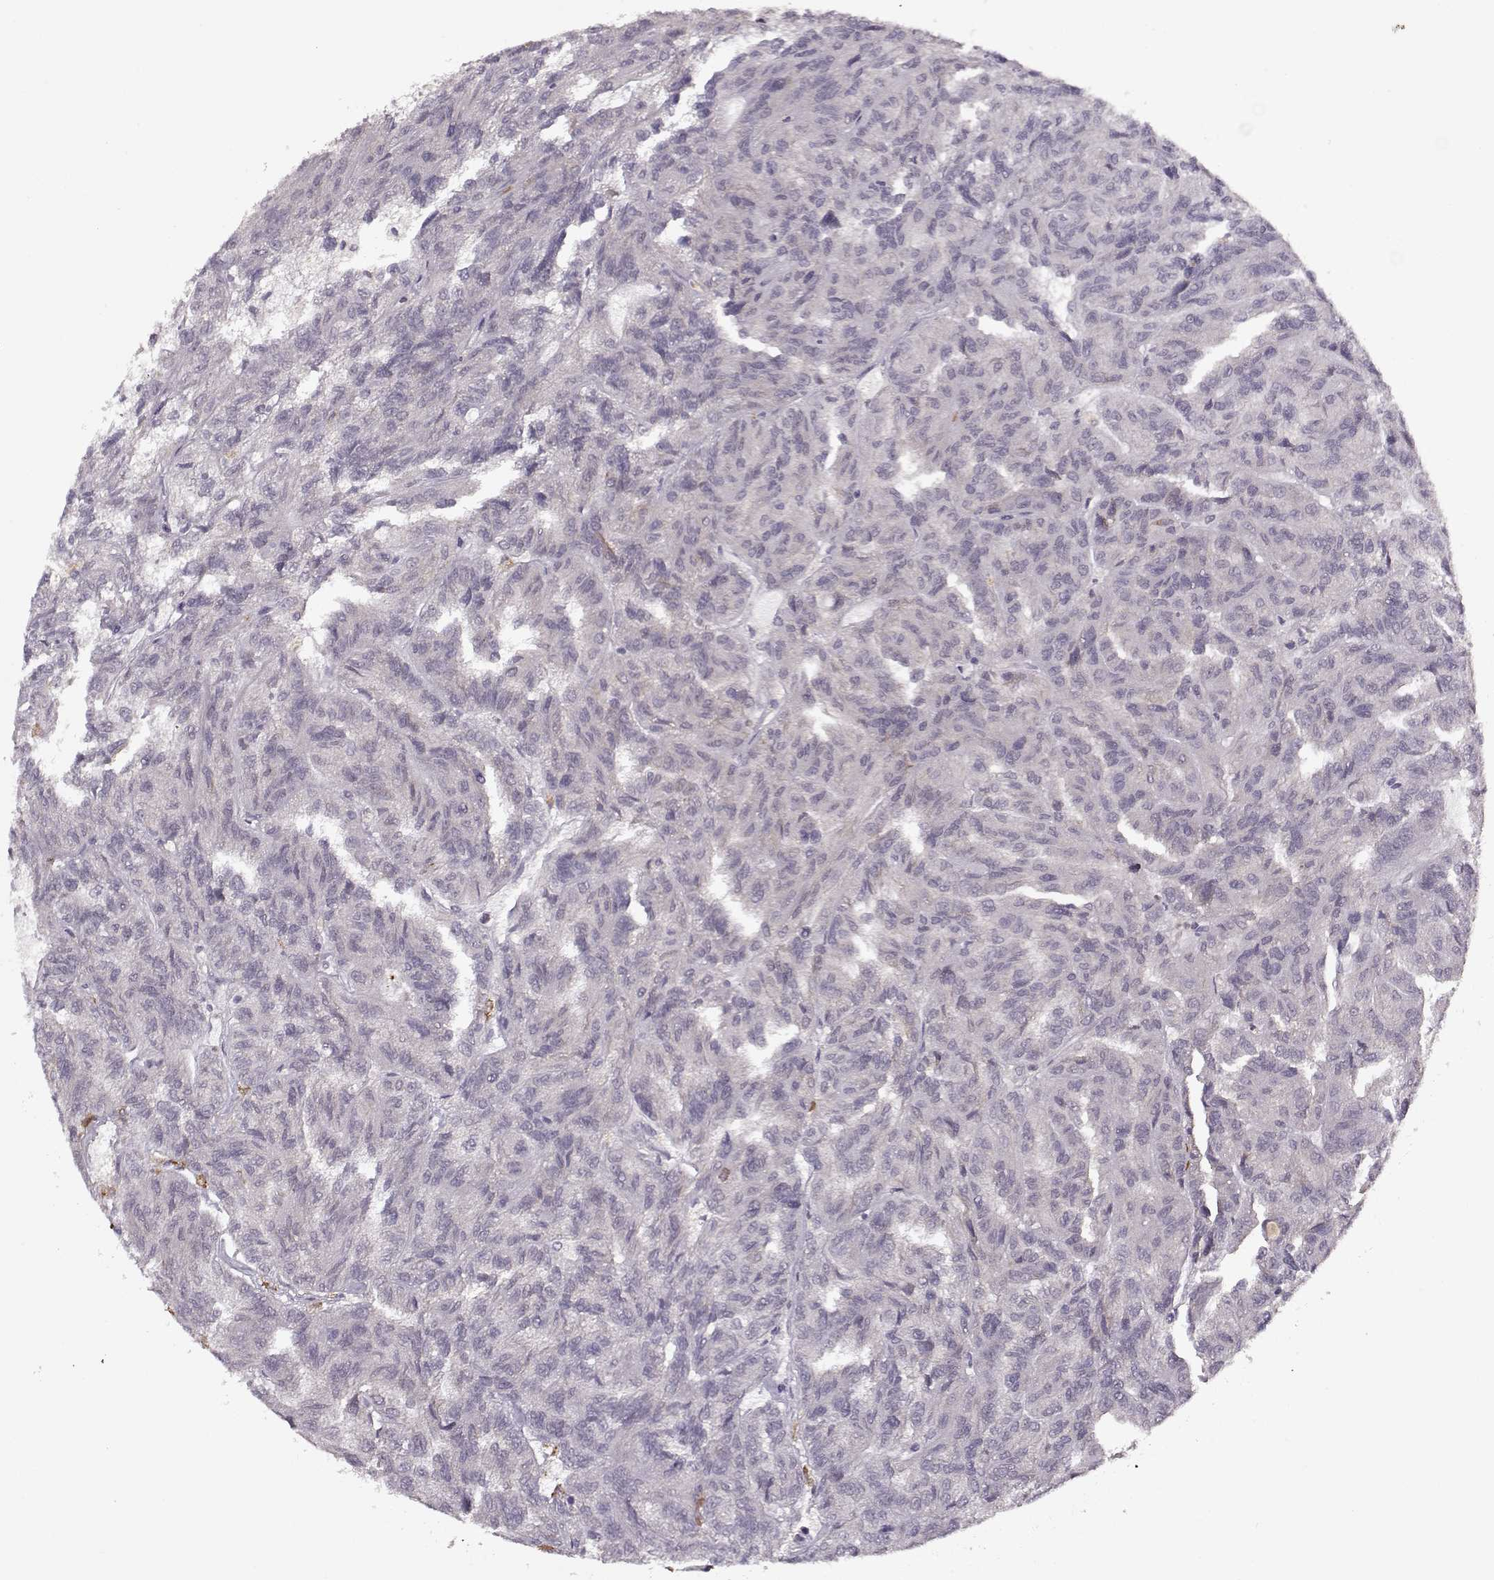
{"staining": {"intensity": "negative", "quantity": "none", "location": "none"}, "tissue": "renal cancer", "cell_type": "Tumor cells", "image_type": "cancer", "snomed": [{"axis": "morphology", "description": "Adenocarcinoma, NOS"}, {"axis": "topography", "description": "Kidney"}], "caption": "IHC image of human renal cancer (adenocarcinoma) stained for a protein (brown), which displays no positivity in tumor cells.", "gene": "DENND4B", "patient": {"sex": "male", "age": 79}}